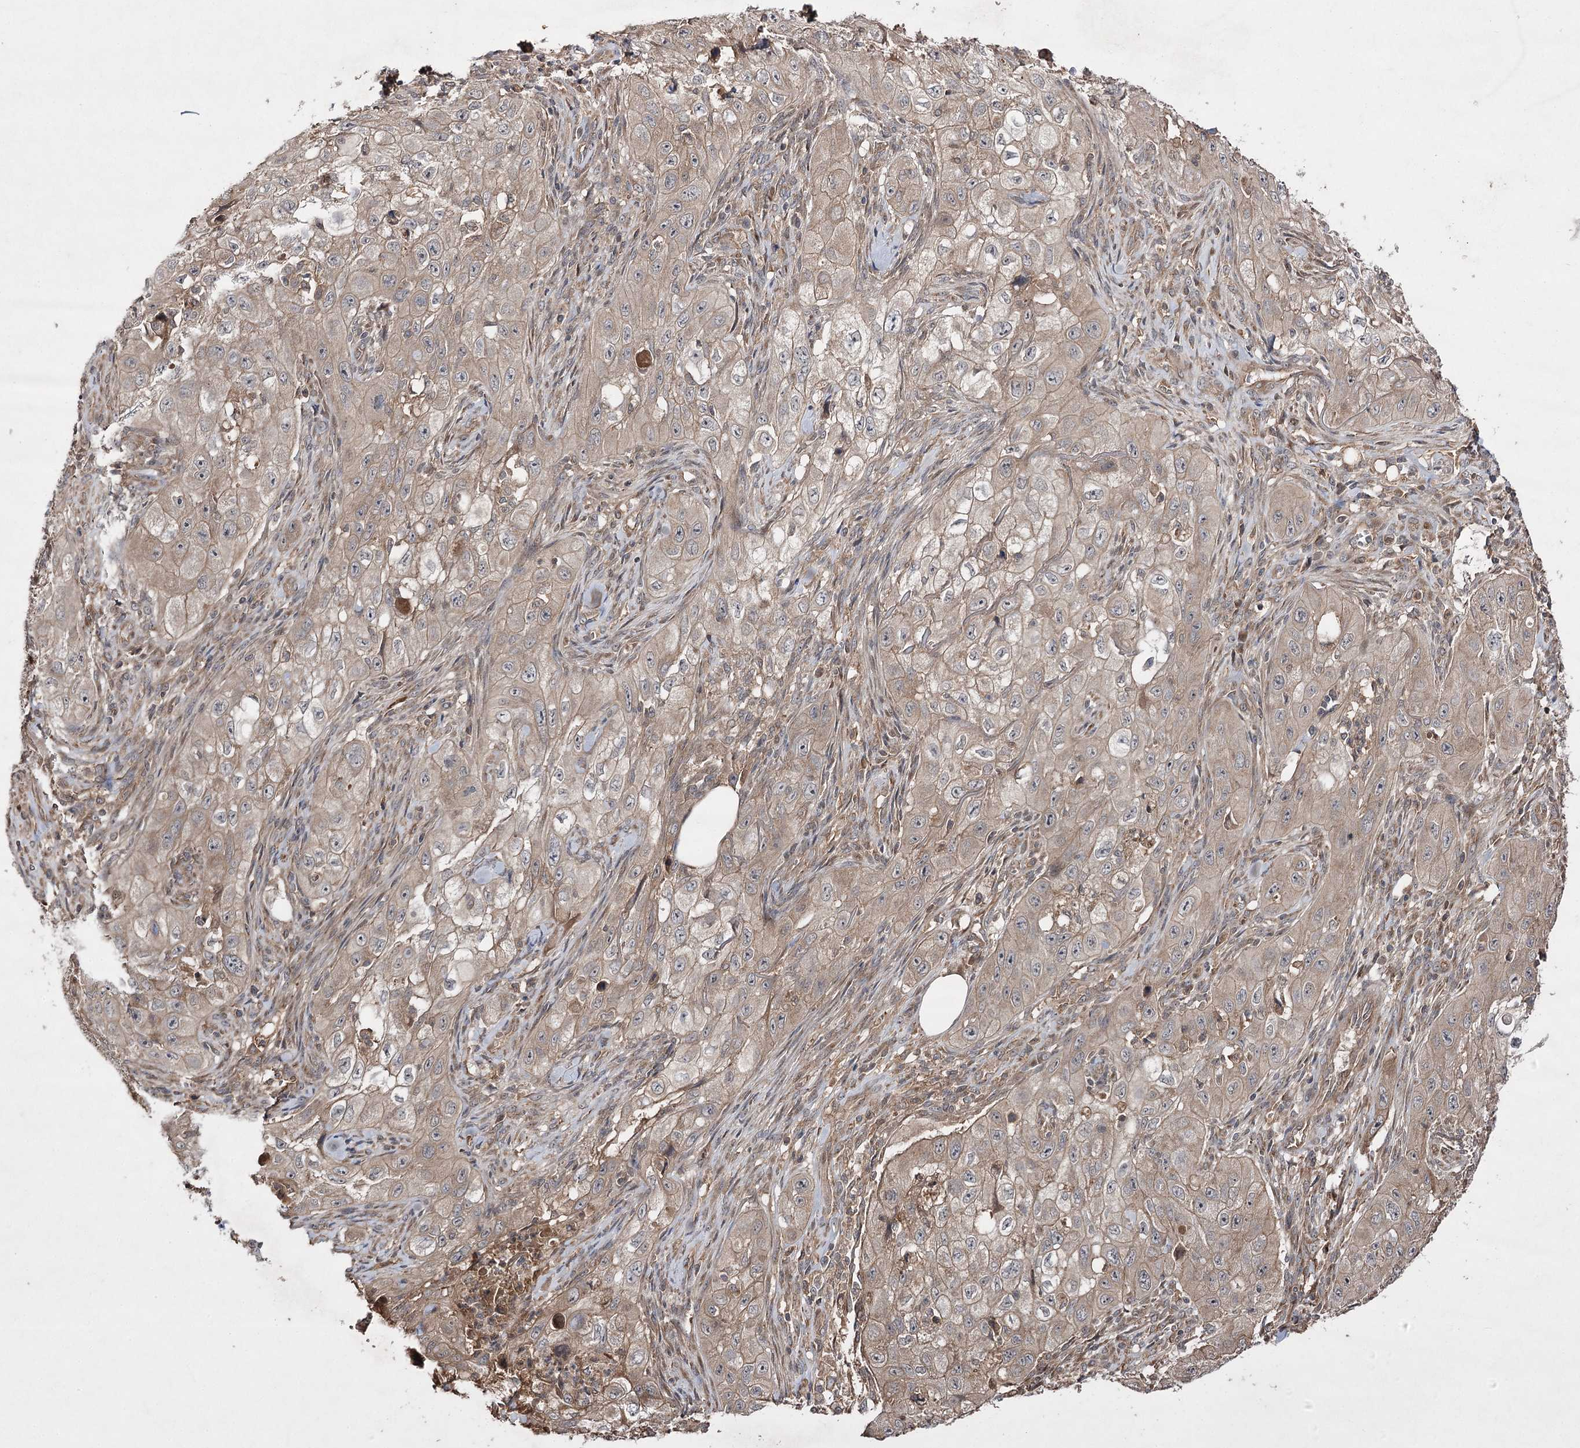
{"staining": {"intensity": "weak", "quantity": ">75%", "location": "cytoplasmic/membranous"}, "tissue": "skin cancer", "cell_type": "Tumor cells", "image_type": "cancer", "snomed": [{"axis": "morphology", "description": "Squamous cell carcinoma, NOS"}, {"axis": "topography", "description": "Skin"}, {"axis": "topography", "description": "Subcutis"}], "caption": "IHC staining of squamous cell carcinoma (skin), which displays low levels of weak cytoplasmic/membranous expression in about >75% of tumor cells indicating weak cytoplasmic/membranous protein positivity. The staining was performed using DAB (brown) for protein detection and nuclei were counterstained in hematoxylin (blue).", "gene": "FANCL", "patient": {"sex": "male", "age": 73}}